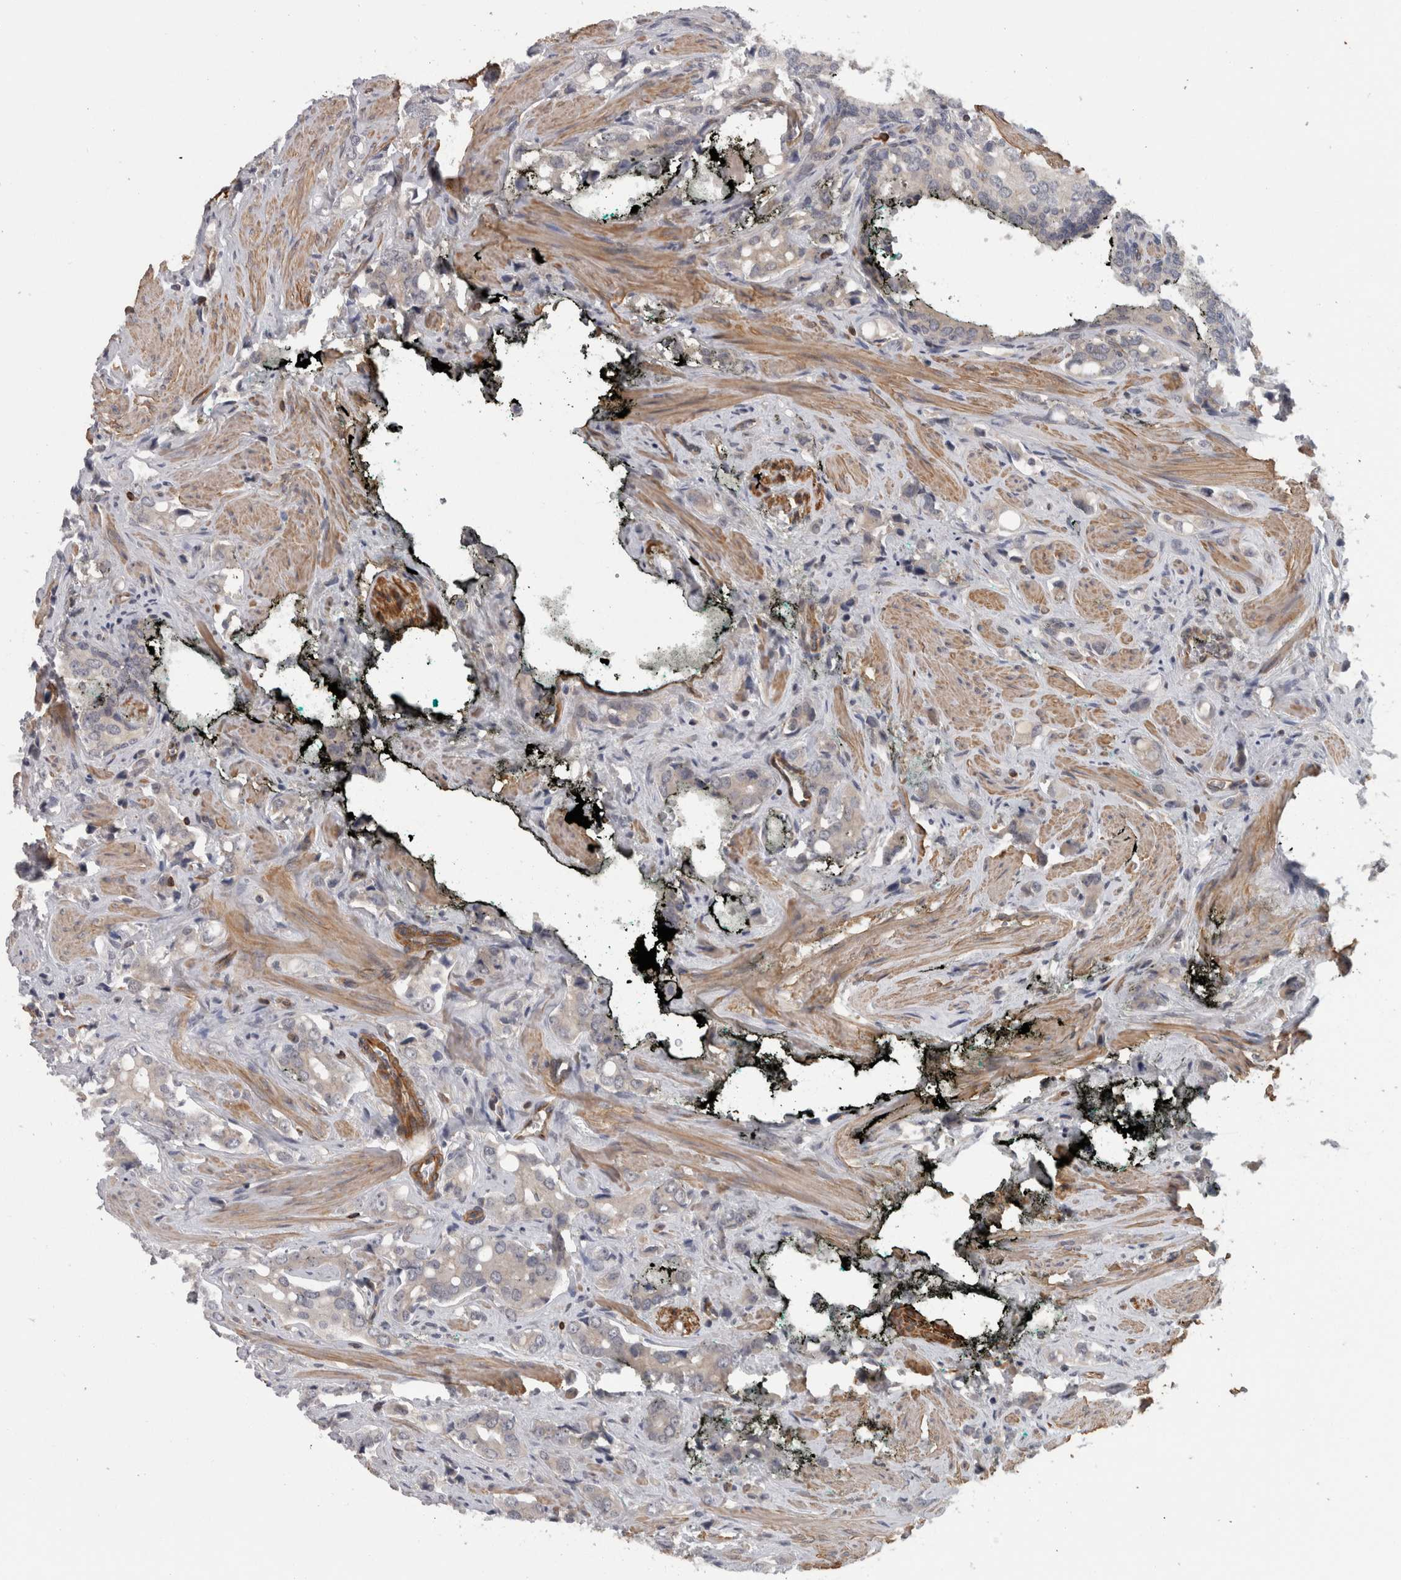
{"staining": {"intensity": "negative", "quantity": "none", "location": "none"}, "tissue": "prostate cancer", "cell_type": "Tumor cells", "image_type": "cancer", "snomed": [{"axis": "morphology", "description": "Adenocarcinoma, High grade"}, {"axis": "topography", "description": "Prostate"}], "caption": "DAB (3,3'-diaminobenzidine) immunohistochemical staining of human prostate cancer reveals no significant staining in tumor cells. (DAB immunohistochemistry with hematoxylin counter stain).", "gene": "RMDN1", "patient": {"sex": "male", "age": 52}}